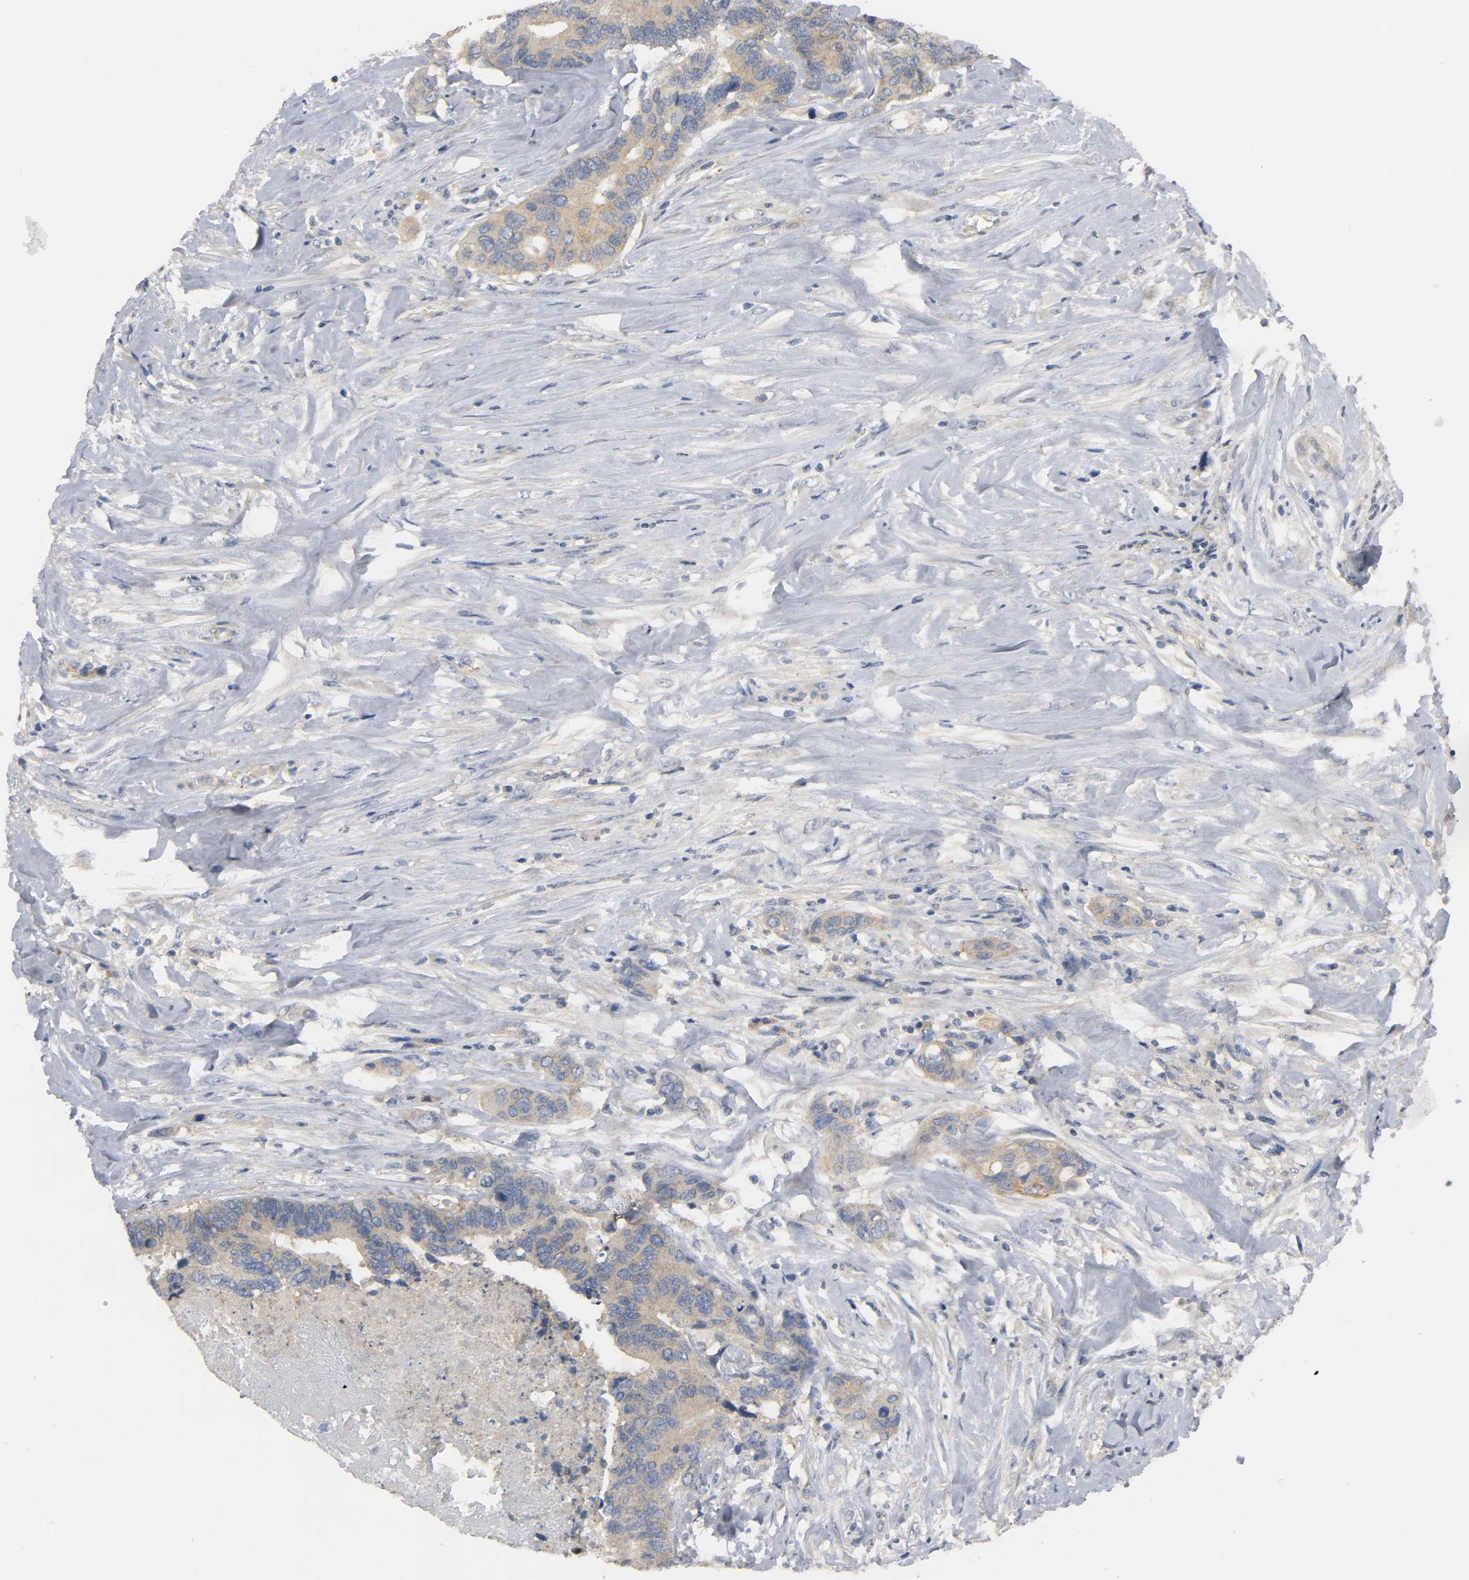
{"staining": {"intensity": "moderate", "quantity": ">75%", "location": "cytoplasmic/membranous"}, "tissue": "colorectal cancer", "cell_type": "Tumor cells", "image_type": "cancer", "snomed": [{"axis": "morphology", "description": "Adenocarcinoma, NOS"}, {"axis": "topography", "description": "Rectum"}], "caption": "Moderate cytoplasmic/membranous protein expression is present in approximately >75% of tumor cells in adenocarcinoma (colorectal).", "gene": "HDAC6", "patient": {"sex": "male", "age": 55}}